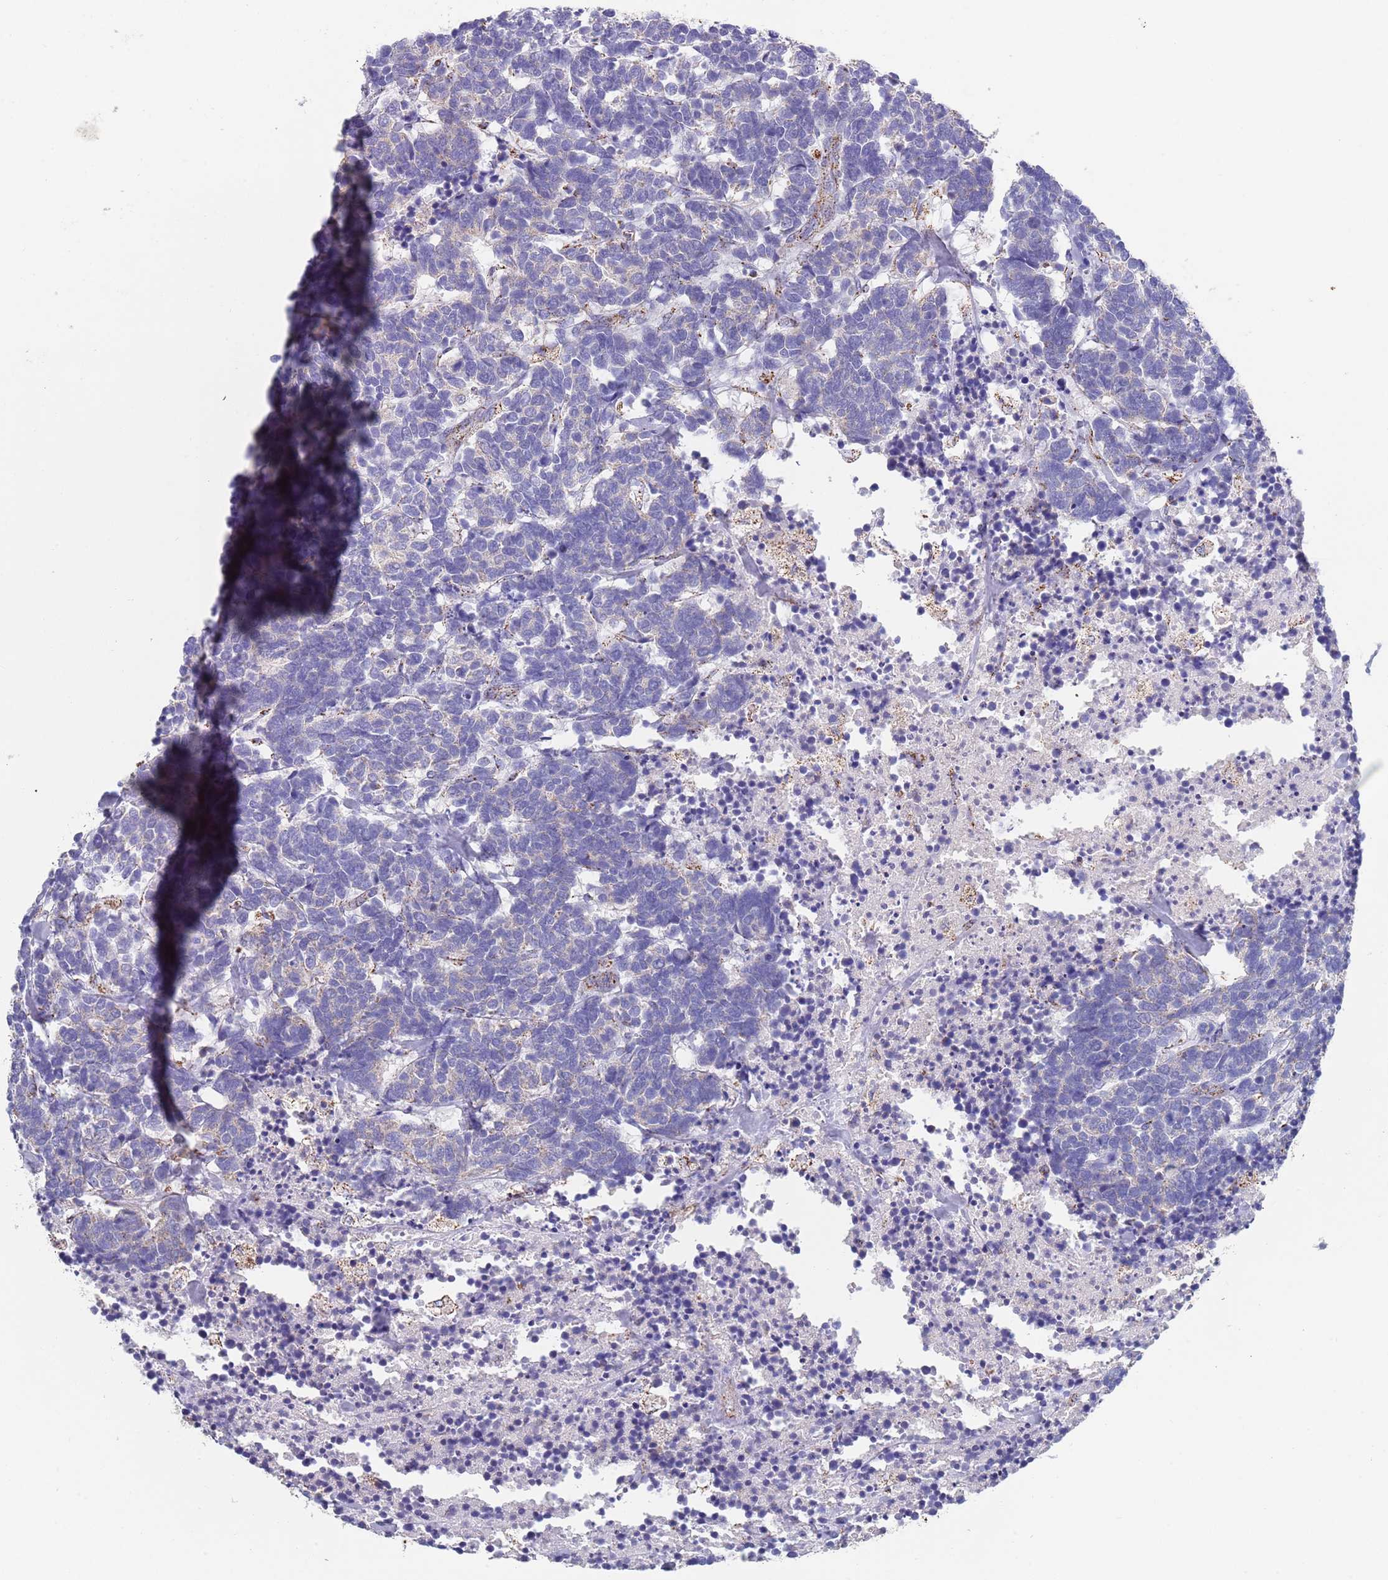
{"staining": {"intensity": "negative", "quantity": "none", "location": "none"}, "tissue": "carcinoid", "cell_type": "Tumor cells", "image_type": "cancer", "snomed": [{"axis": "morphology", "description": "Carcinoma, NOS"}, {"axis": "morphology", "description": "Carcinoid, malignant, NOS"}, {"axis": "topography", "description": "Urinary bladder"}], "caption": "Carcinoid was stained to show a protein in brown. There is no significant staining in tumor cells.", "gene": "PGP", "patient": {"sex": "male", "age": 57}}